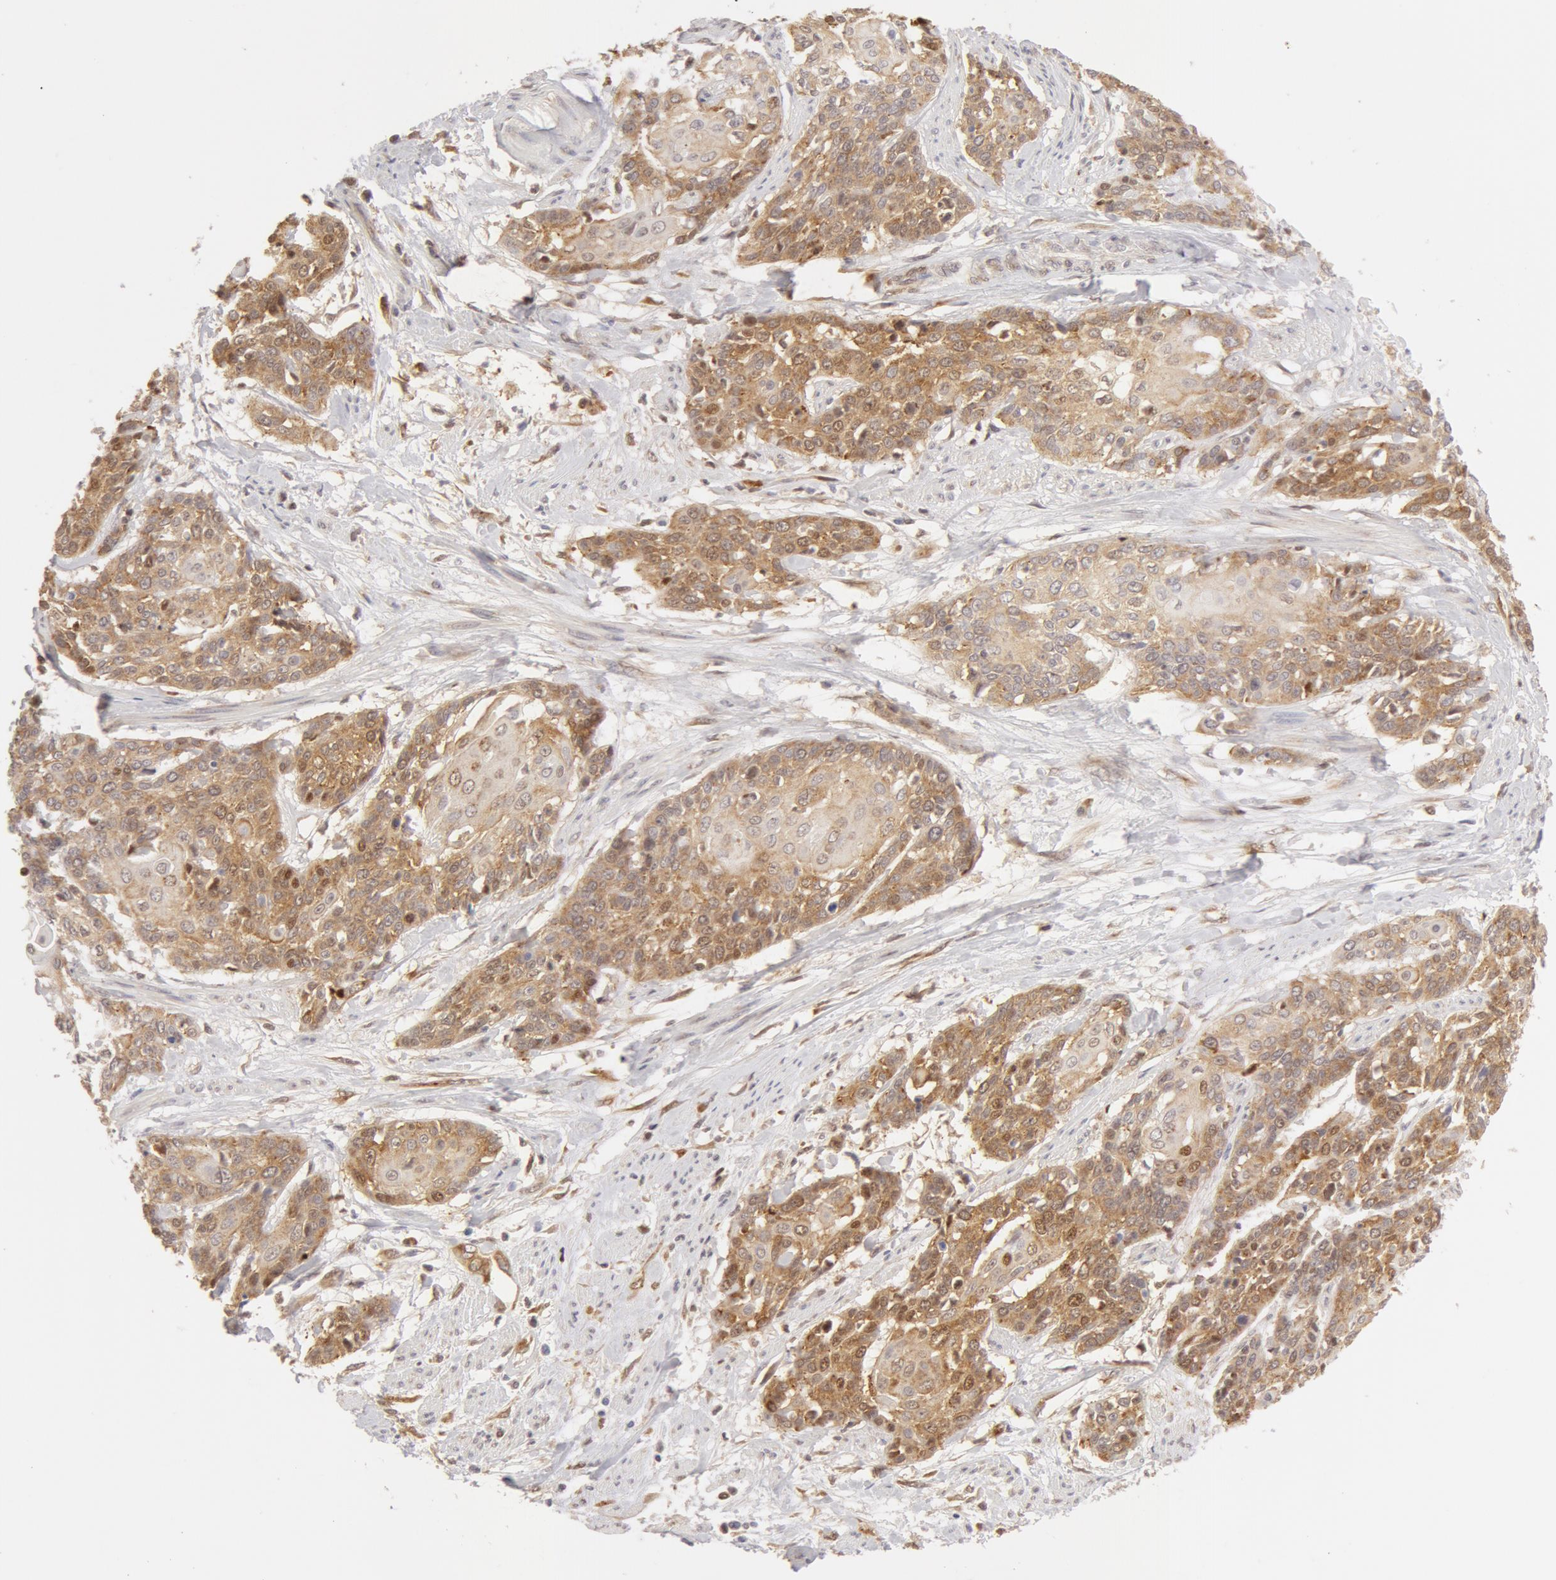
{"staining": {"intensity": "weak", "quantity": ">75%", "location": "cytoplasmic/membranous"}, "tissue": "cervical cancer", "cell_type": "Tumor cells", "image_type": "cancer", "snomed": [{"axis": "morphology", "description": "Squamous cell carcinoma, NOS"}, {"axis": "topography", "description": "Cervix"}], "caption": "Cervical squamous cell carcinoma stained with DAB immunohistochemistry (IHC) reveals low levels of weak cytoplasmic/membranous positivity in about >75% of tumor cells. Immunohistochemistry stains the protein in brown and the nuclei are stained blue.", "gene": "DDX3Y", "patient": {"sex": "female", "age": 57}}